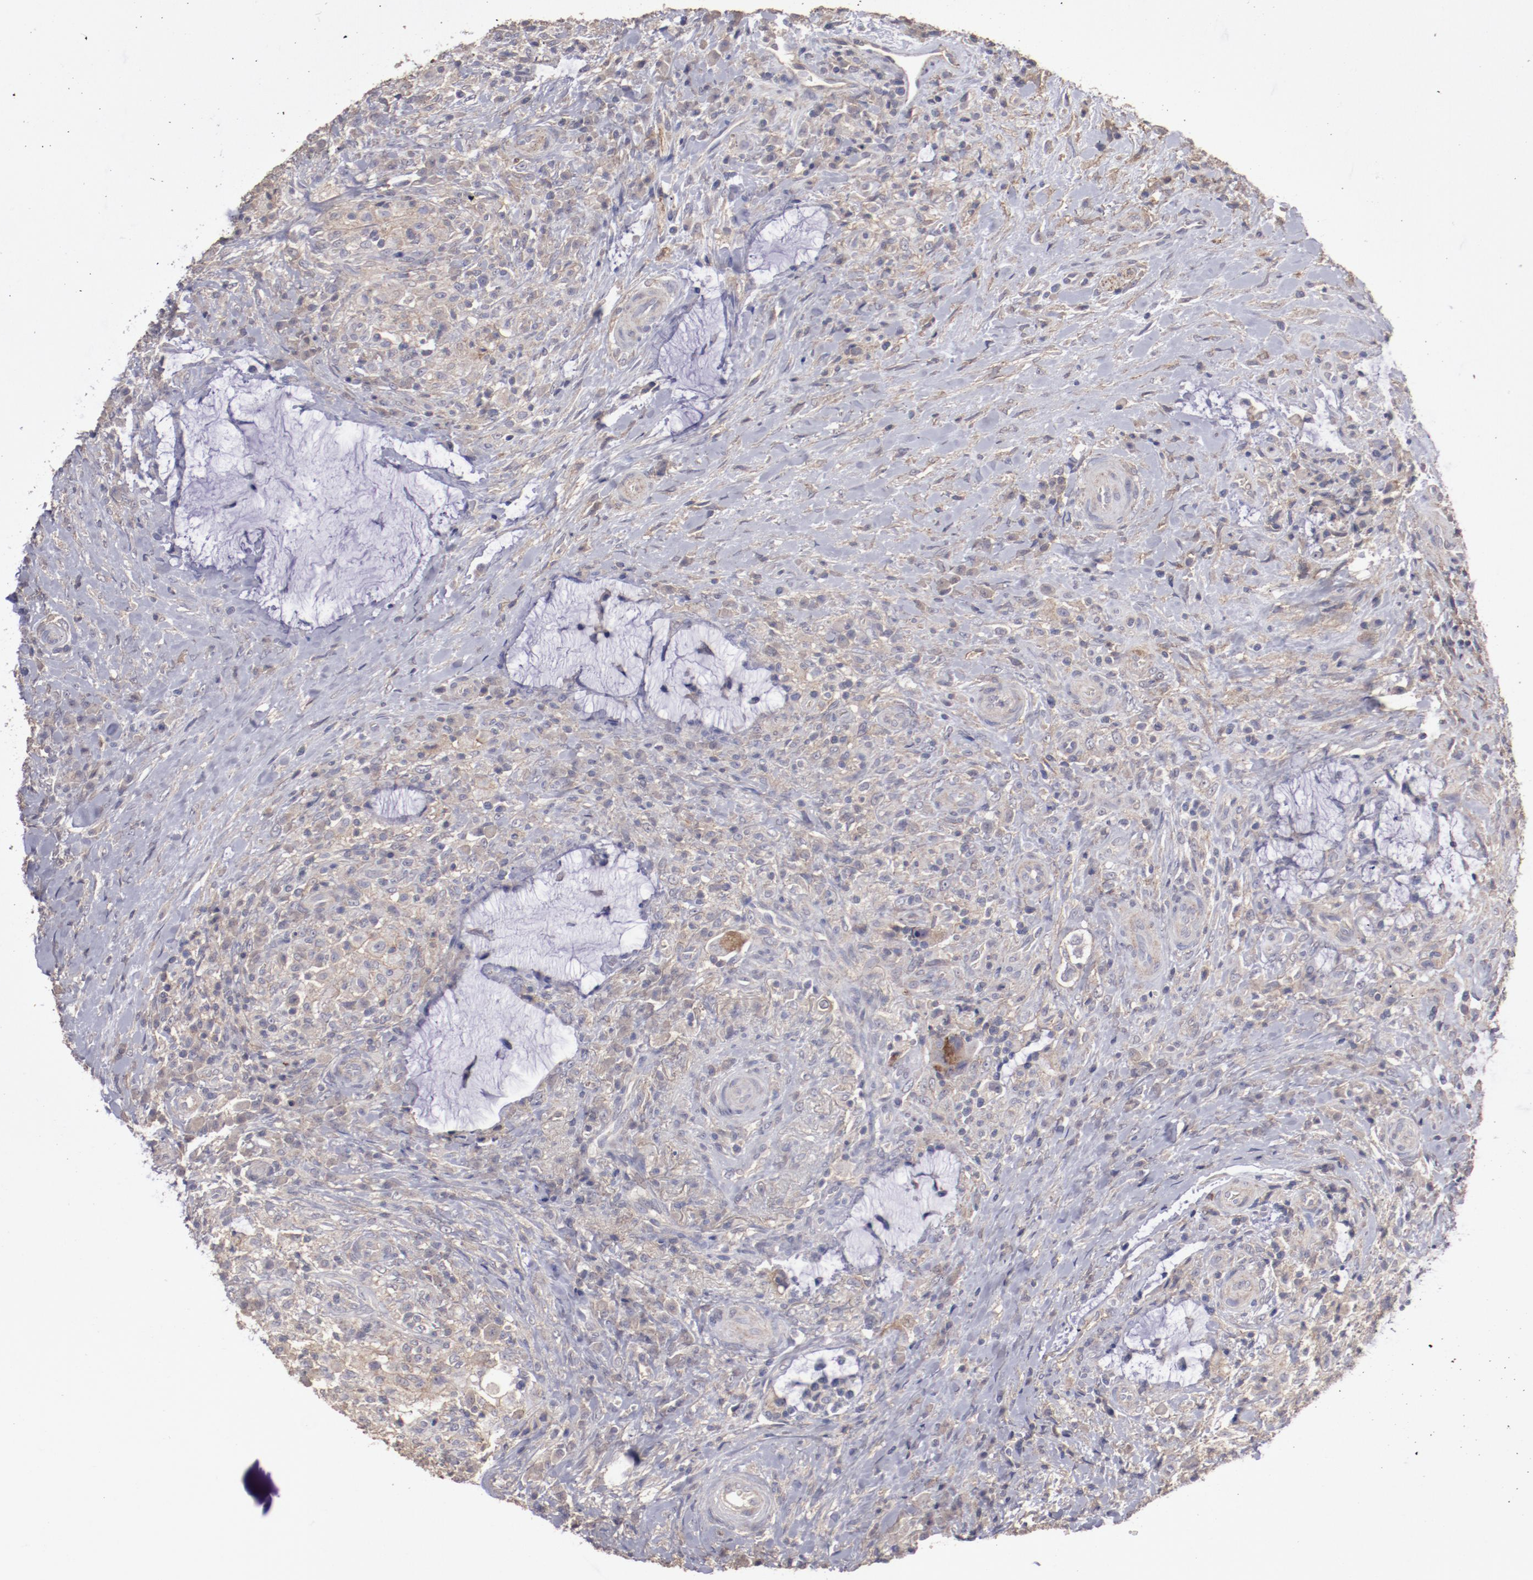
{"staining": {"intensity": "moderate", "quantity": "25%-75%", "location": "cytoplasmic/membranous"}, "tissue": "colorectal cancer", "cell_type": "Tumor cells", "image_type": "cancer", "snomed": [{"axis": "morphology", "description": "Adenocarcinoma, NOS"}, {"axis": "topography", "description": "Rectum"}], "caption": "Protein staining demonstrates moderate cytoplasmic/membranous positivity in approximately 25%-75% of tumor cells in colorectal cancer. (Brightfield microscopy of DAB IHC at high magnification).", "gene": "FAT1", "patient": {"sex": "female", "age": 71}}